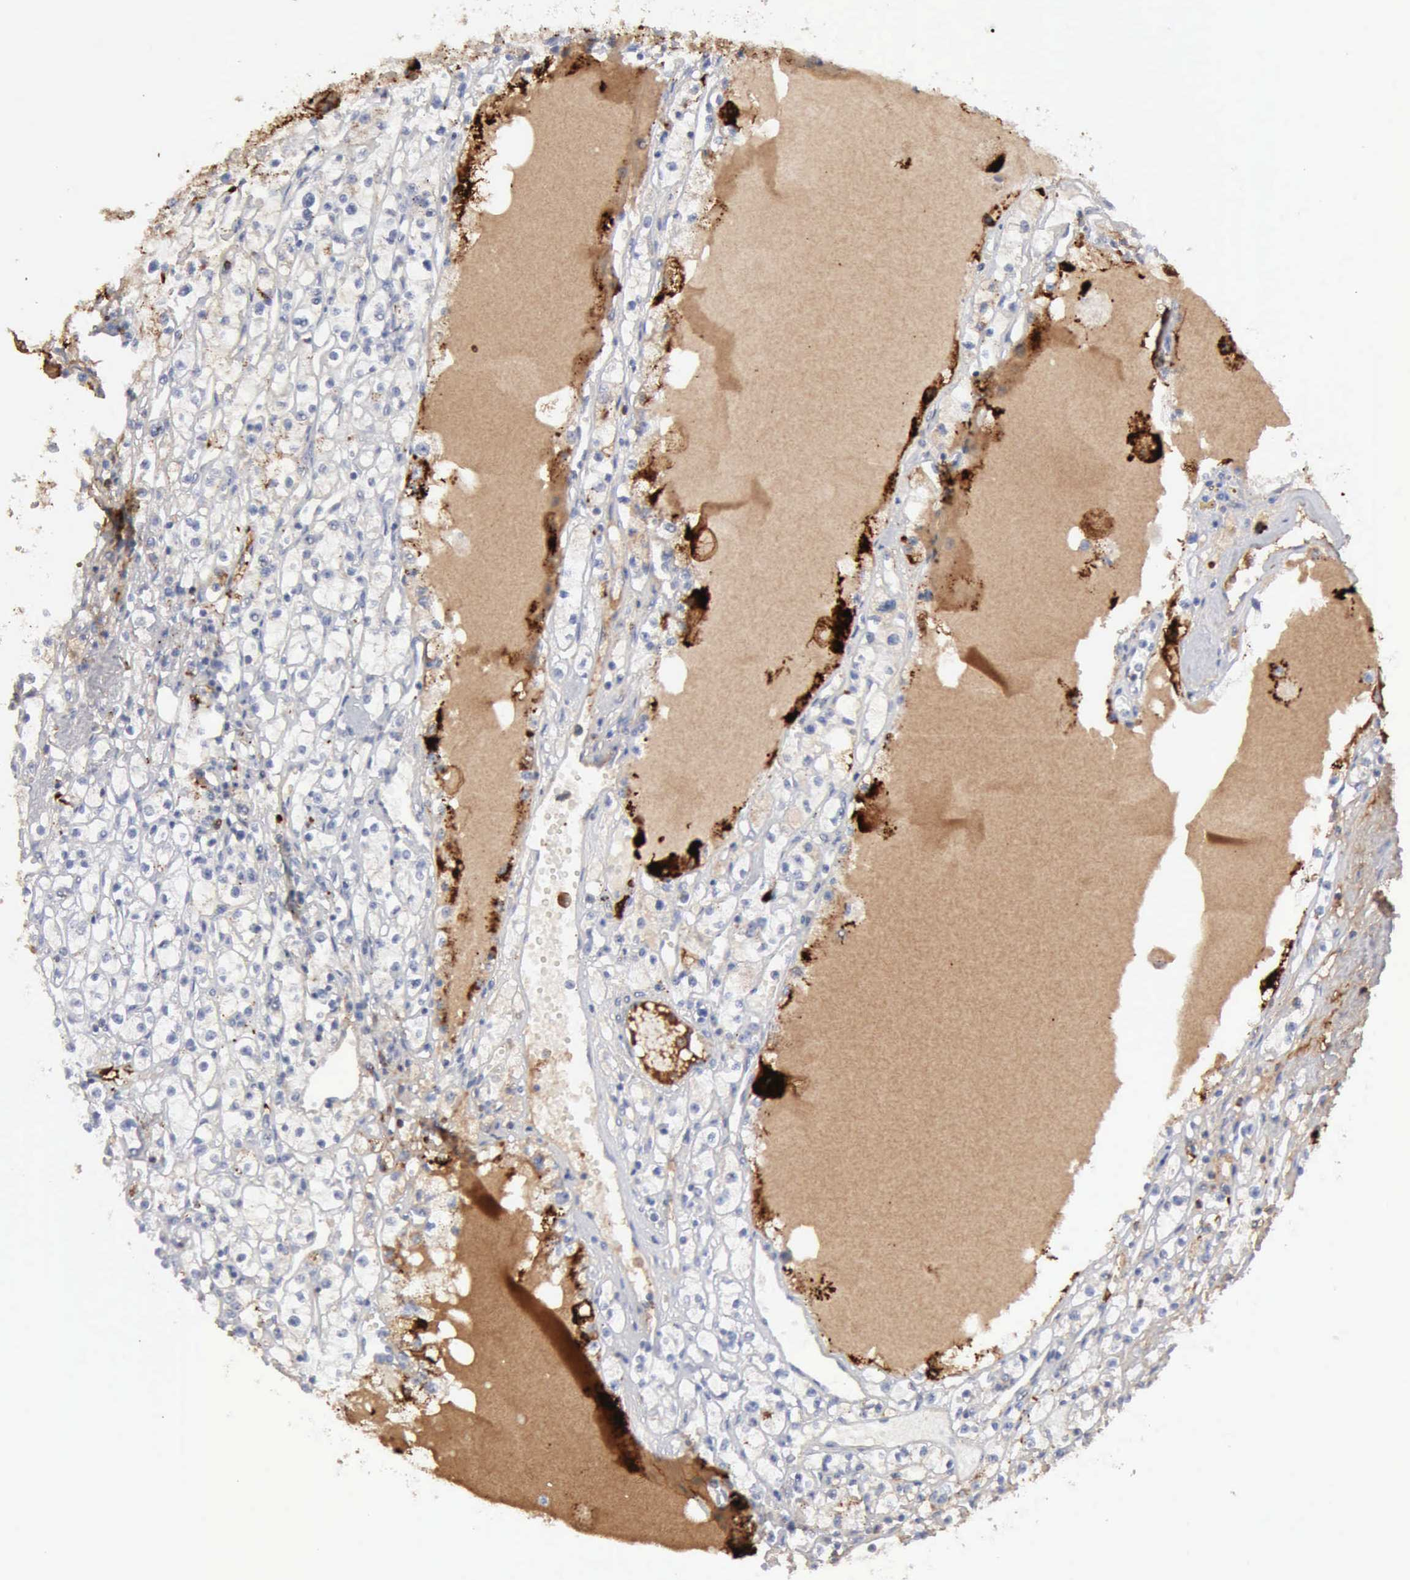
{"staining": {"intensity": "negative", "quantity": "none", "location": "none"}, "tissue": "renal cancer", "cell_type": "Tumor cells", "image_type": "cancer", "snomed": [{"axis": "morphology", "description": "Adenocarcinoma, NOS"}, {"axis": "topography", "description": "Kidney"}], "caption": "DAB (3,3'-diaminobenzidine) immunohistochemical staining of renal cancer (adenocarcinoma) shows no significant positivity in tumor cells.", "gene": "C4BPA", "patient": {"sex": "male", "age": 56}}